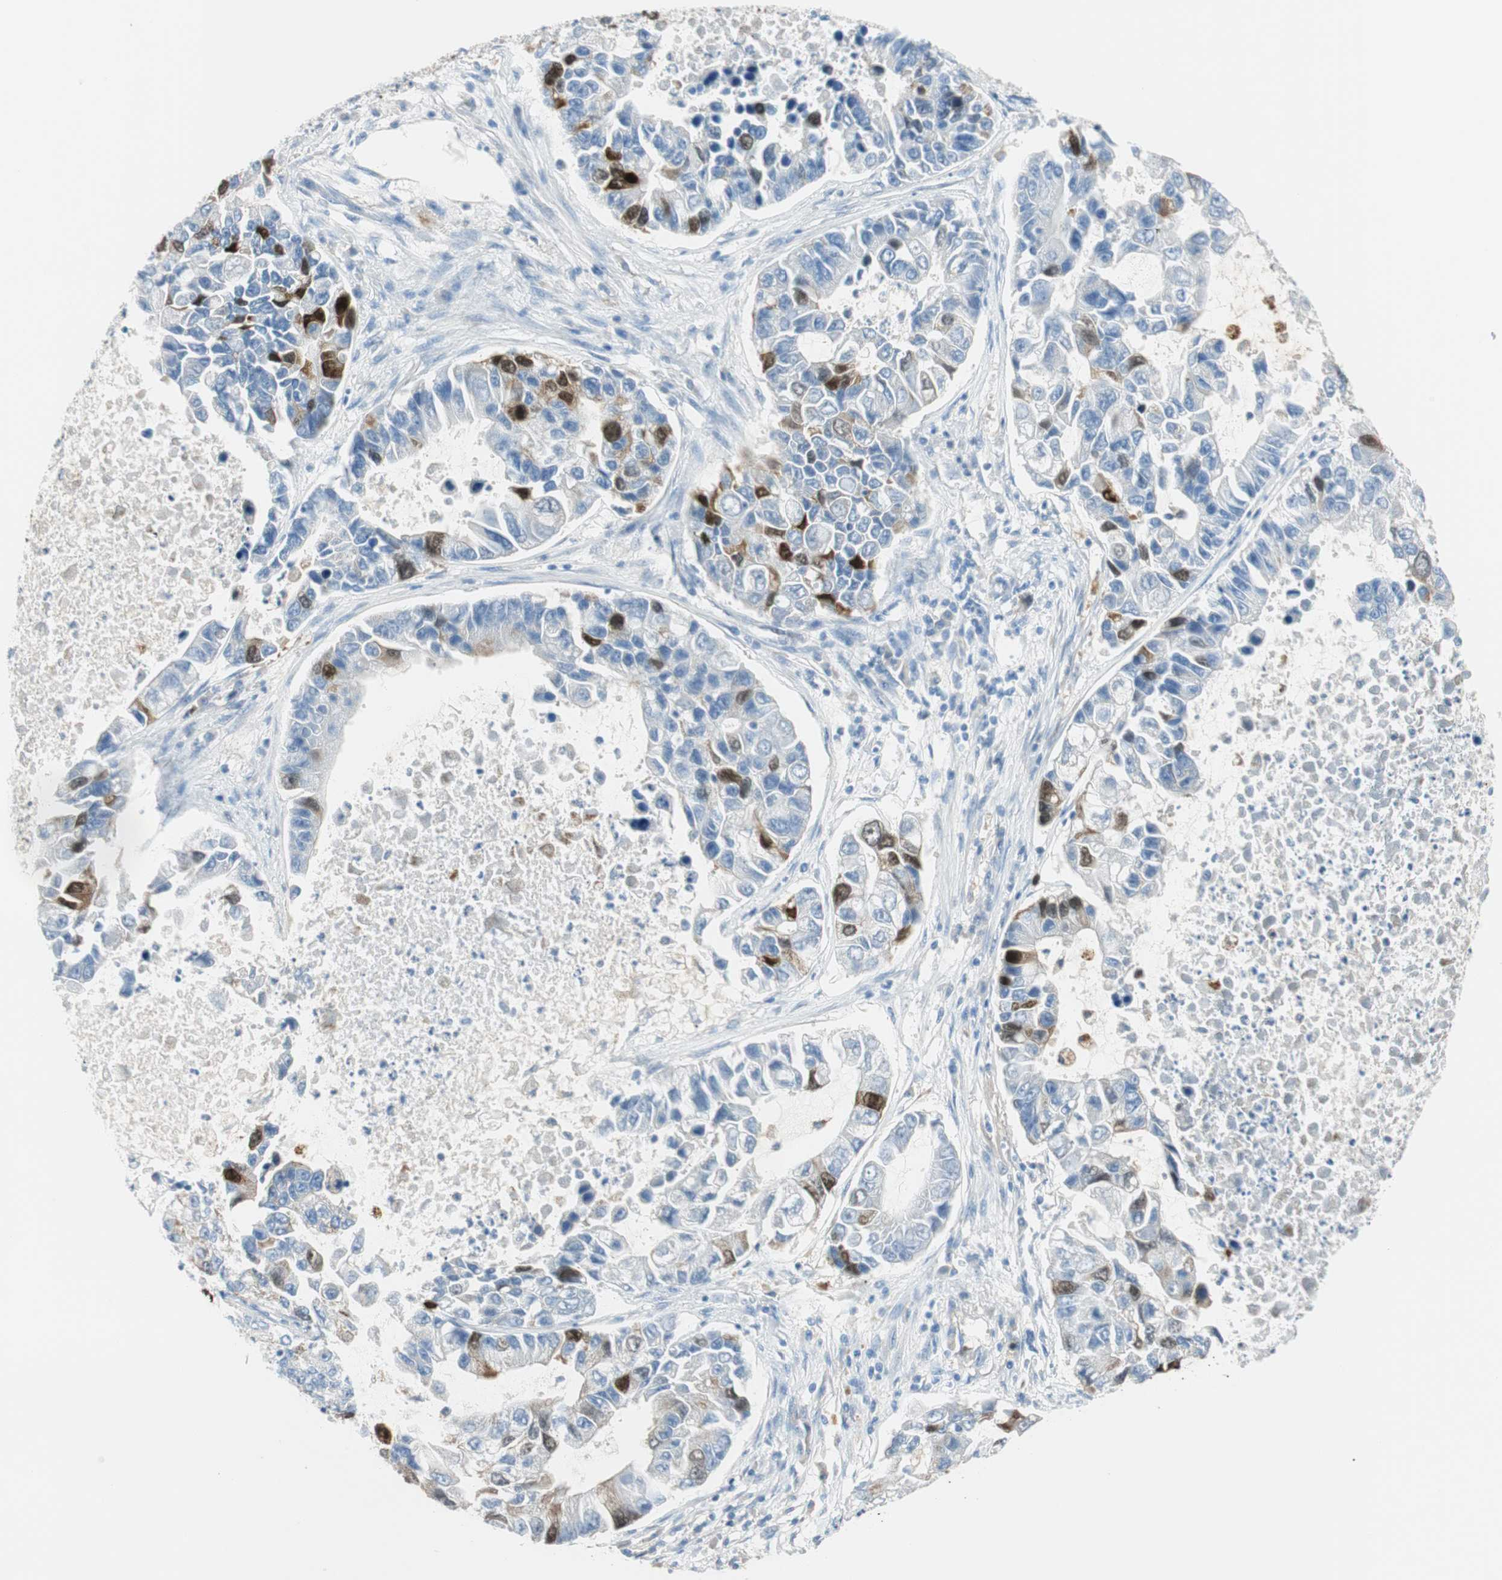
{"staining": {"intensity": "moderate", "quantity": "<25%", "location": "cytoplasmic/membranous,nuclear"}, "tissue": "lung cancer", "cell_type": "Tumor cells", "image_type": "cancer", "snomed": [{"axis": "morphology", "description": "Adenocarcinoma, NOS"}, {"axis": "topography", "description": "Lung"}], "caption": "Lung cancer (adenocarcinoma) stained with IHC exhibits moderate cytoplasmic/membranous and nuclear expression in approximately <25% of tumor cells.", "gene": "PTTG1", "patient": {"sex": "female", "age": 51}}